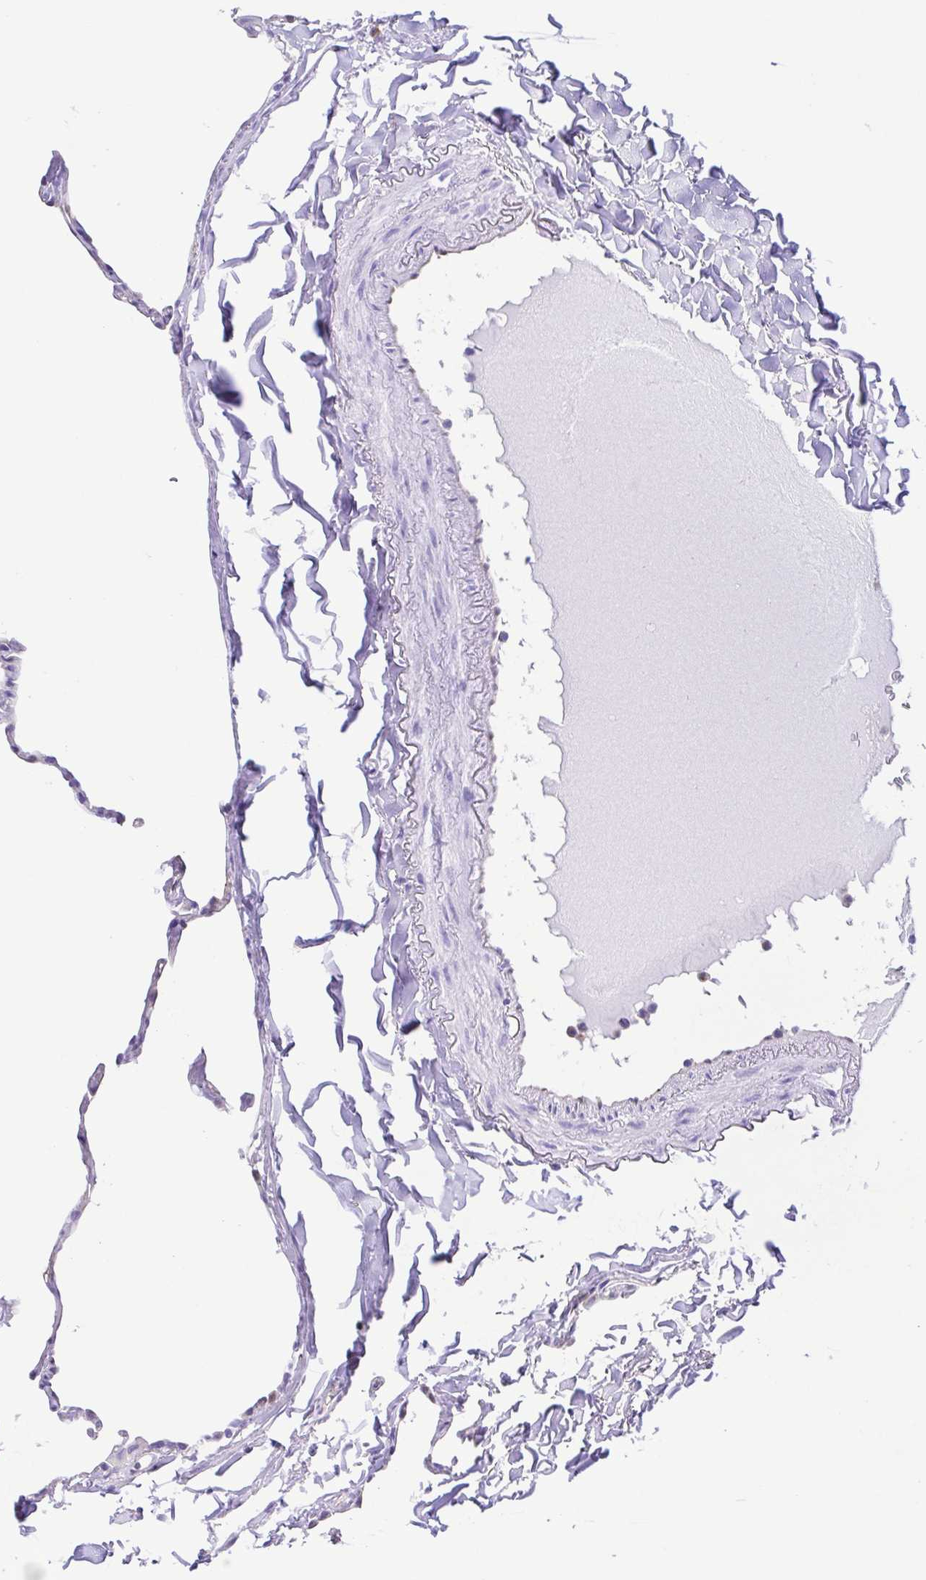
{"staining": {"intensity": "negative", "quantity": "none", "location": "none"}, "tissue": "lung", "cell_type": "Alveolar cells", "image_type": "normal", "snomed": [{"axis": "morphology", "description": "Normal tissue, NOS"}, {"axis": "topography", "description": "Lung"}], "caption": "An image of human lung is negative for staining in alveolar cells. Brightfield microscopy of IHC stained with DAB (3,3'-diaminobenzidine) (brown) and hematoxylin (blue), captured at high magnification.", "gene": "GPR17", "patient": {"sex": "male", "age": 65}}